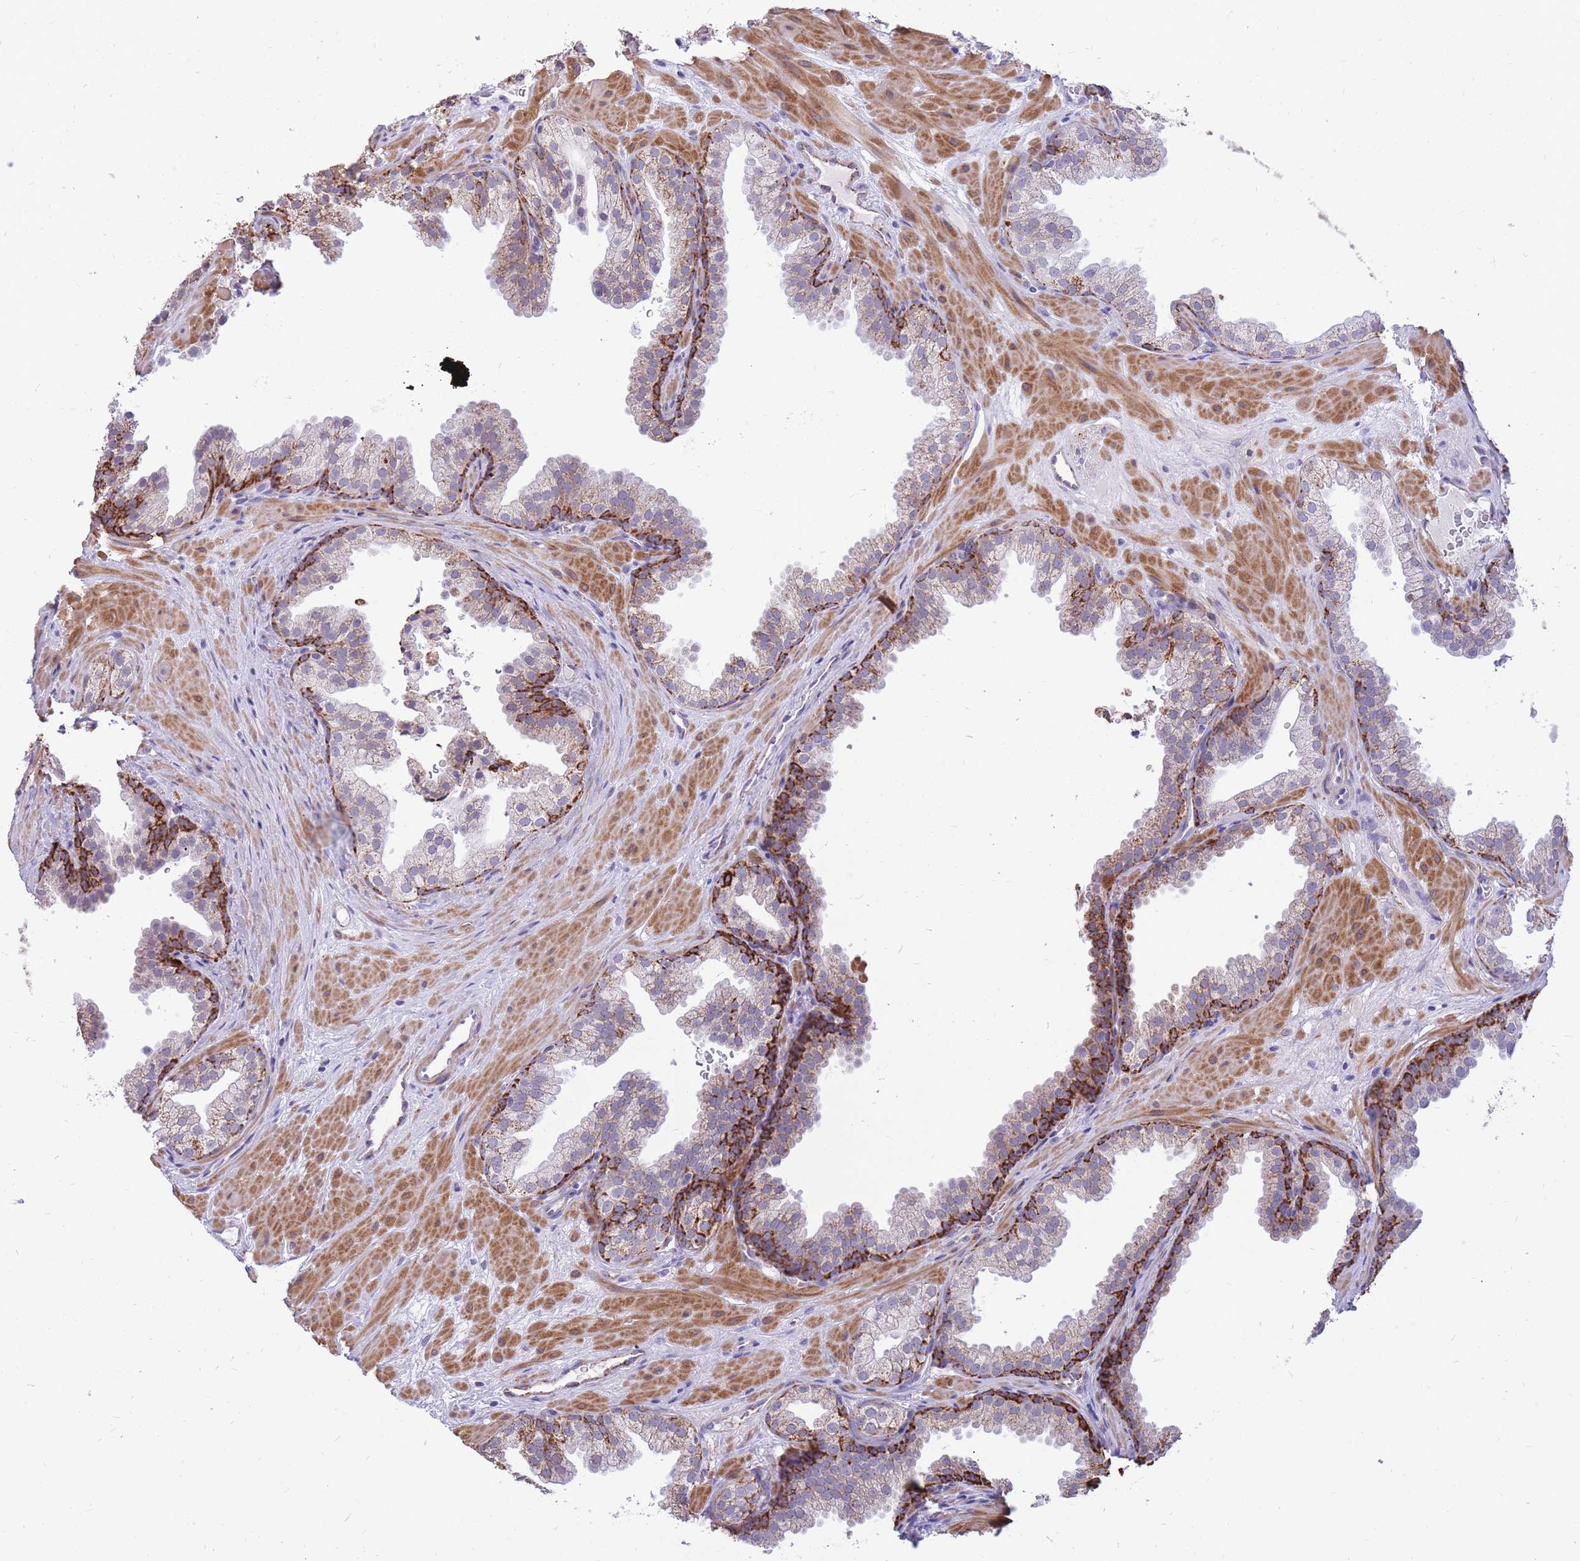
{"staining": {"intensity": "strong", "quantity": "25%-75%", "location": "cytoplasmic/membranous"}, "tissue": "prostate", "cell_type": "Glandular cells", "image_type": "normal", "snomed": [{"axis": "morphology", "description": "Normal tissue, NOS"}, {"axis": "topography", "description": "Prostate"}], "caption": "Immunohistochemistry (IHC) (DAB) staining of benign prostate exhibits strong cytoplasmic/membranous protein expression in approximately 25%-75% of glandular cells.", "gene": "RNF170", "patient": {"sex": "male", "age": 37}}